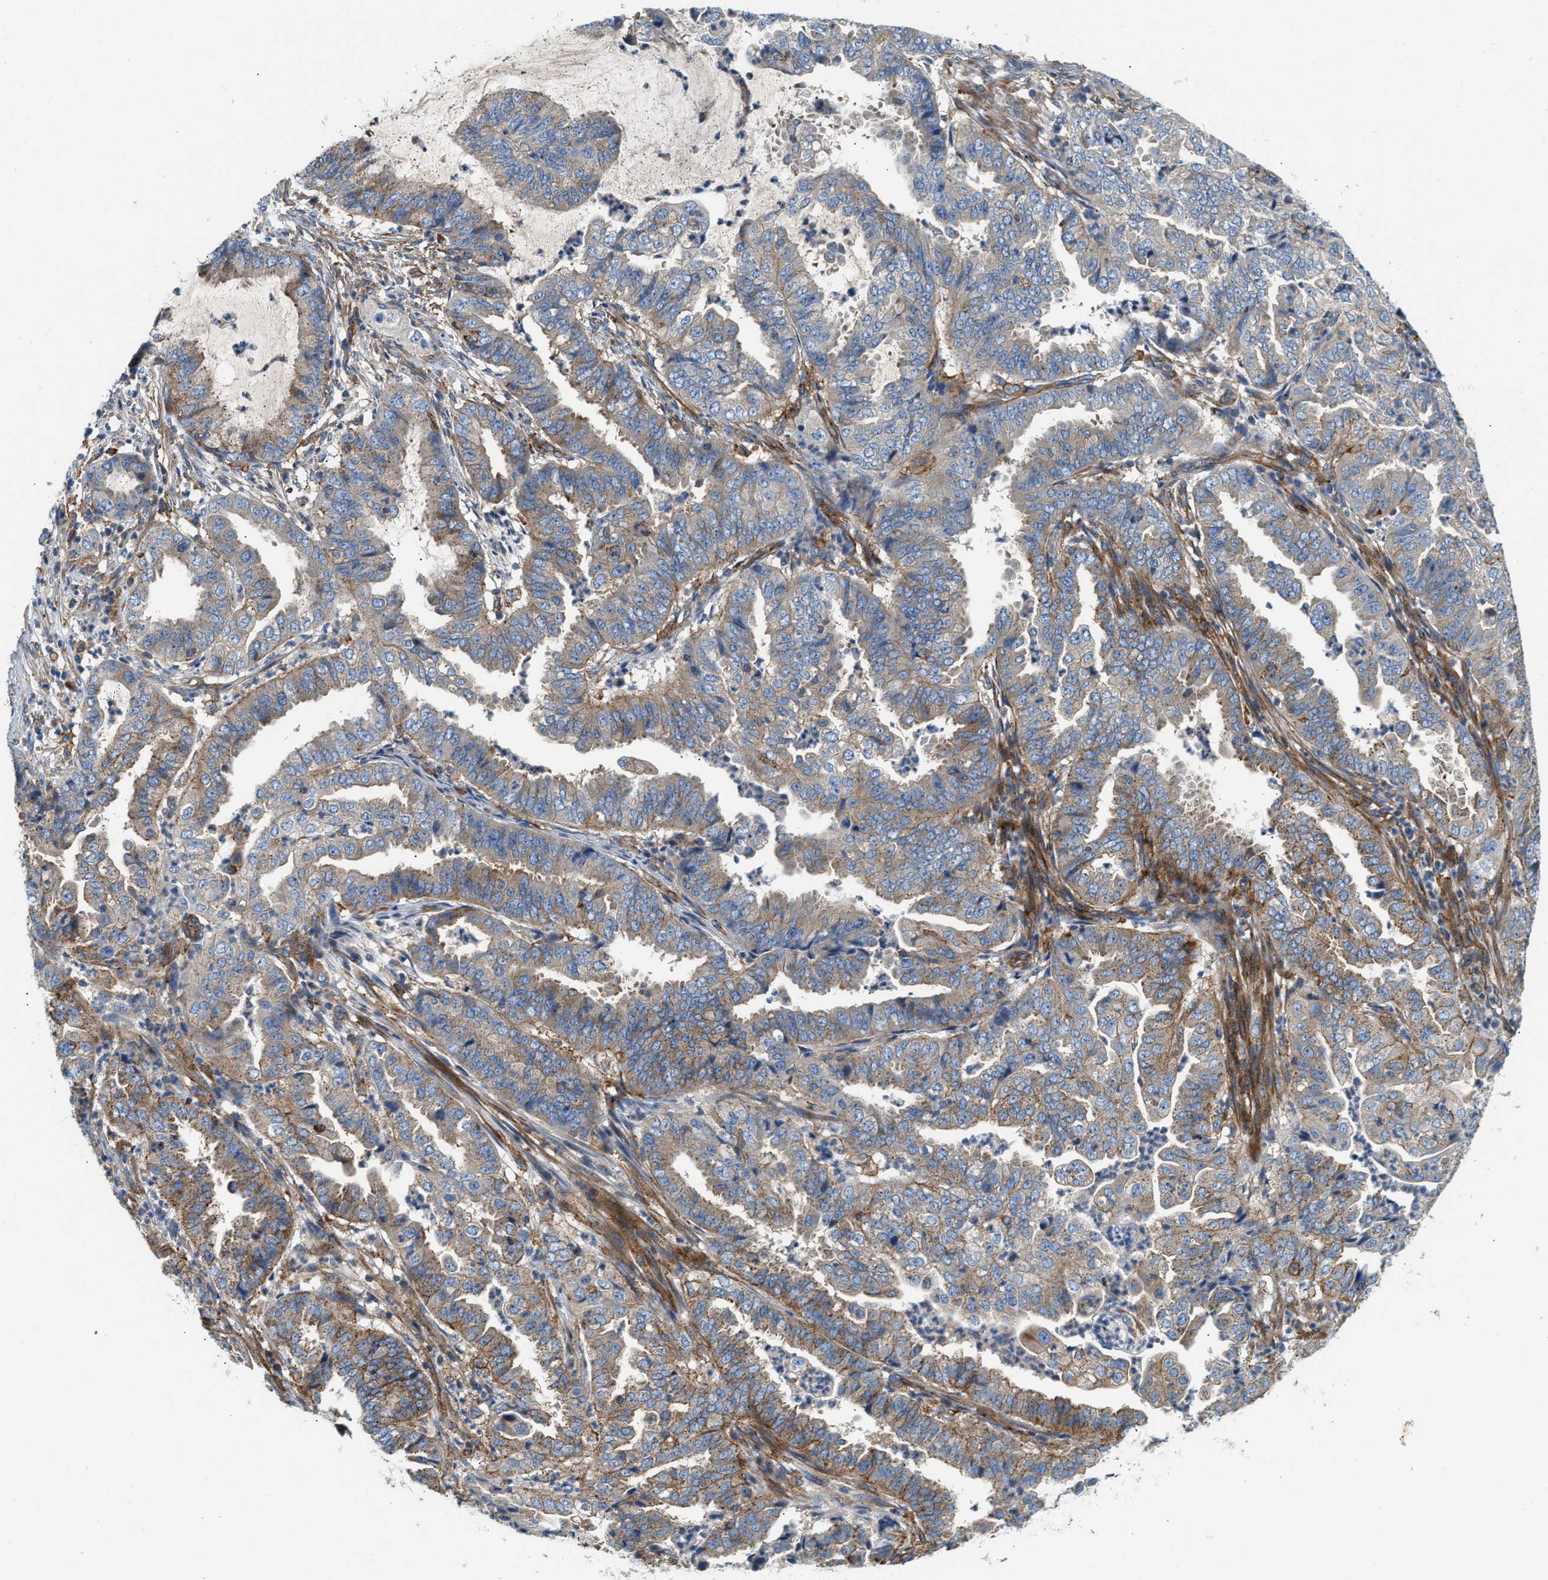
{"staining": {"intensity": "moderate", "quantity": "25%-75%", "location": "cytoplasmic/membranous"}, "tissue": "endometrial cancer", "cell_type": "Tumor cells", "image_type": "cancer", "snomed": [{"axis": "morphology", "description": "Adenocarcinoma, NOS"}, {"axis": "topography", "description": "Endometrium"}], "caption": "Immunohistochemical staining of human endometrial adenocarcinoma reveals moderate cytoplasmic/membranous protein positivity in about 25%-75% of tumor cells.", "gene": "NSUN7", "patient": {"sex": "female", "age": 51}}